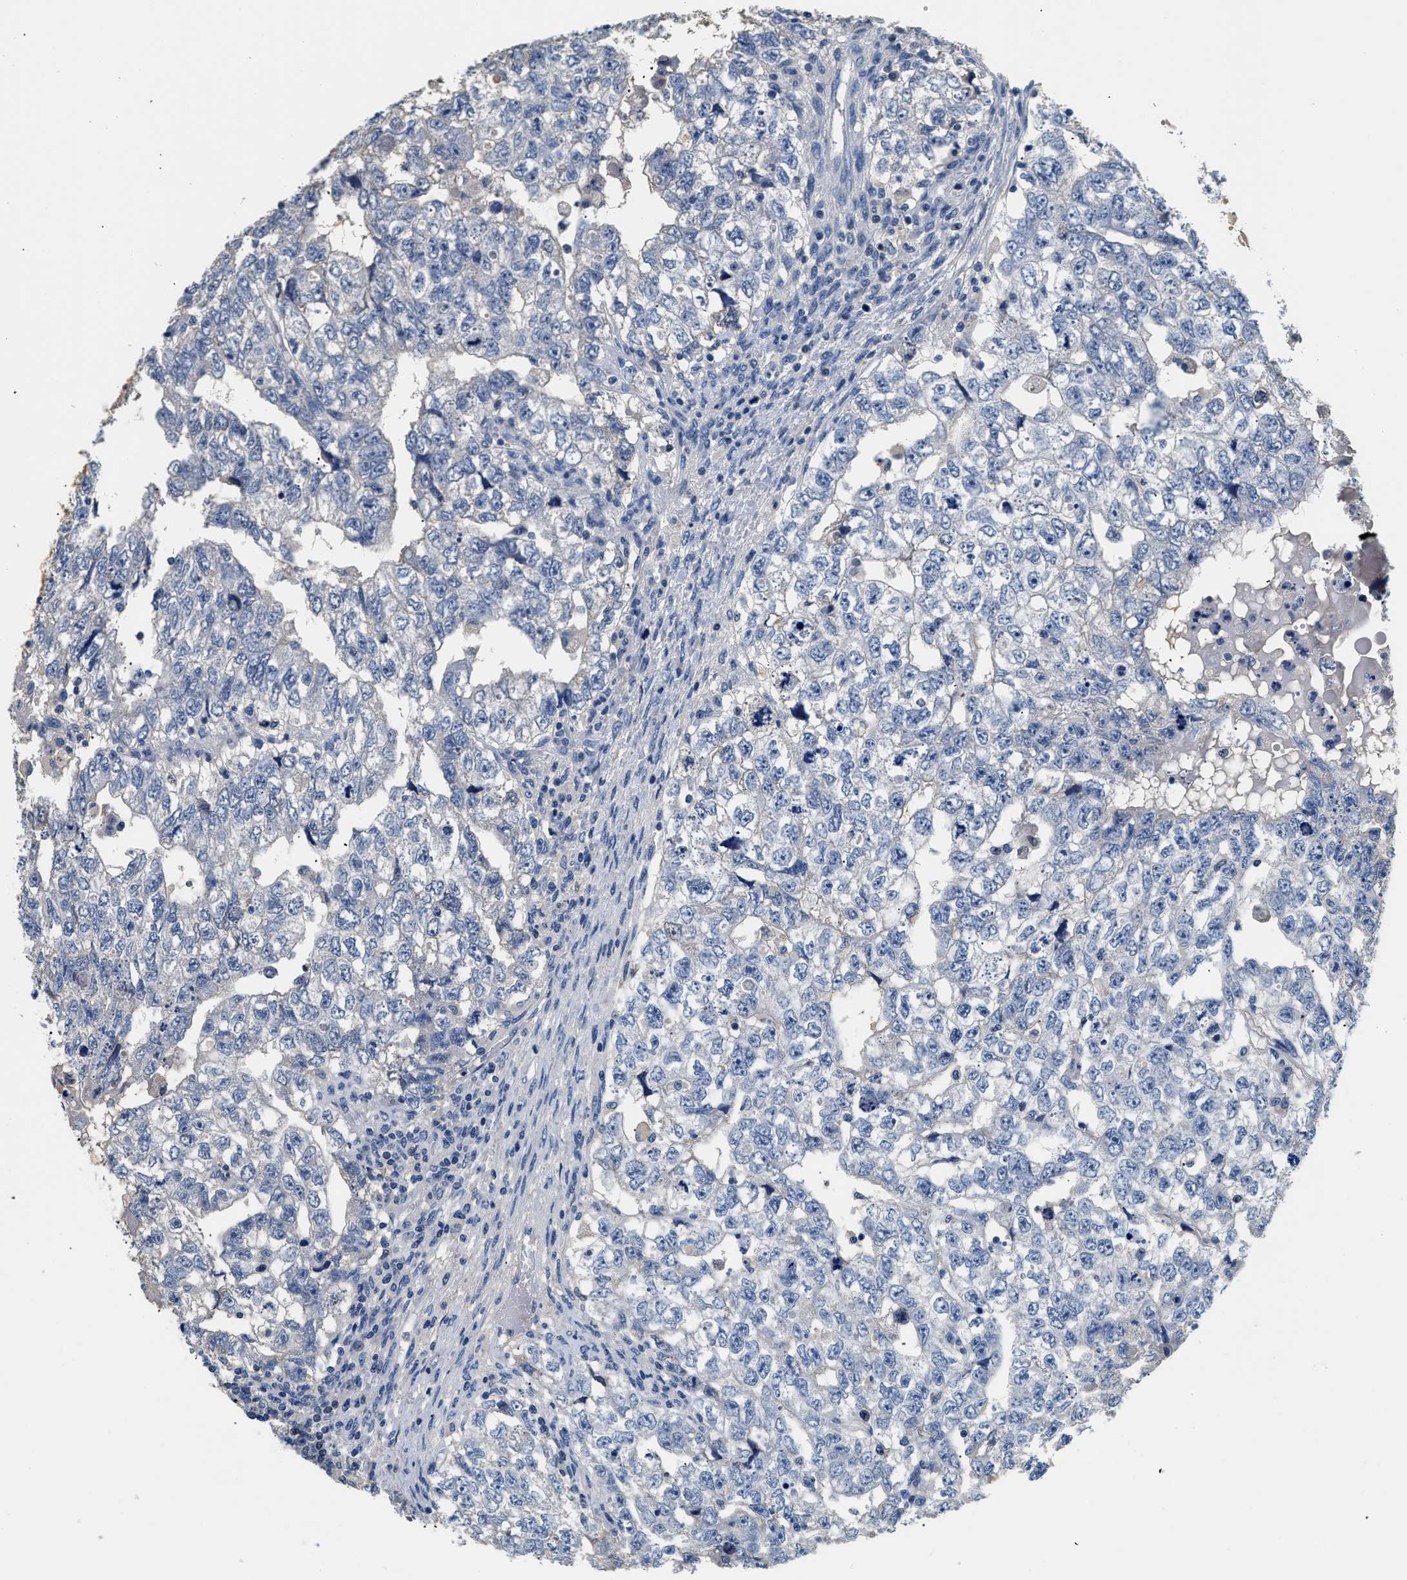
{"staining": {"intensity": "negative", "quantity": "none", "location": "none"}, "tissue": "testis cancer", "cell_type": "Tumor cells", "image_type": "cancer", "snomed": [{"axis": "morphology", "description": "Carcinoma, Embryonal, NOS"}, {"axis": "topography", "description": "Testis"}], "caption": "Tumor cells show no significant protein staining in embryonal carcinoma (testis).", "gene": "PCK2", "patient": {"sex": "male", "age": 36}}